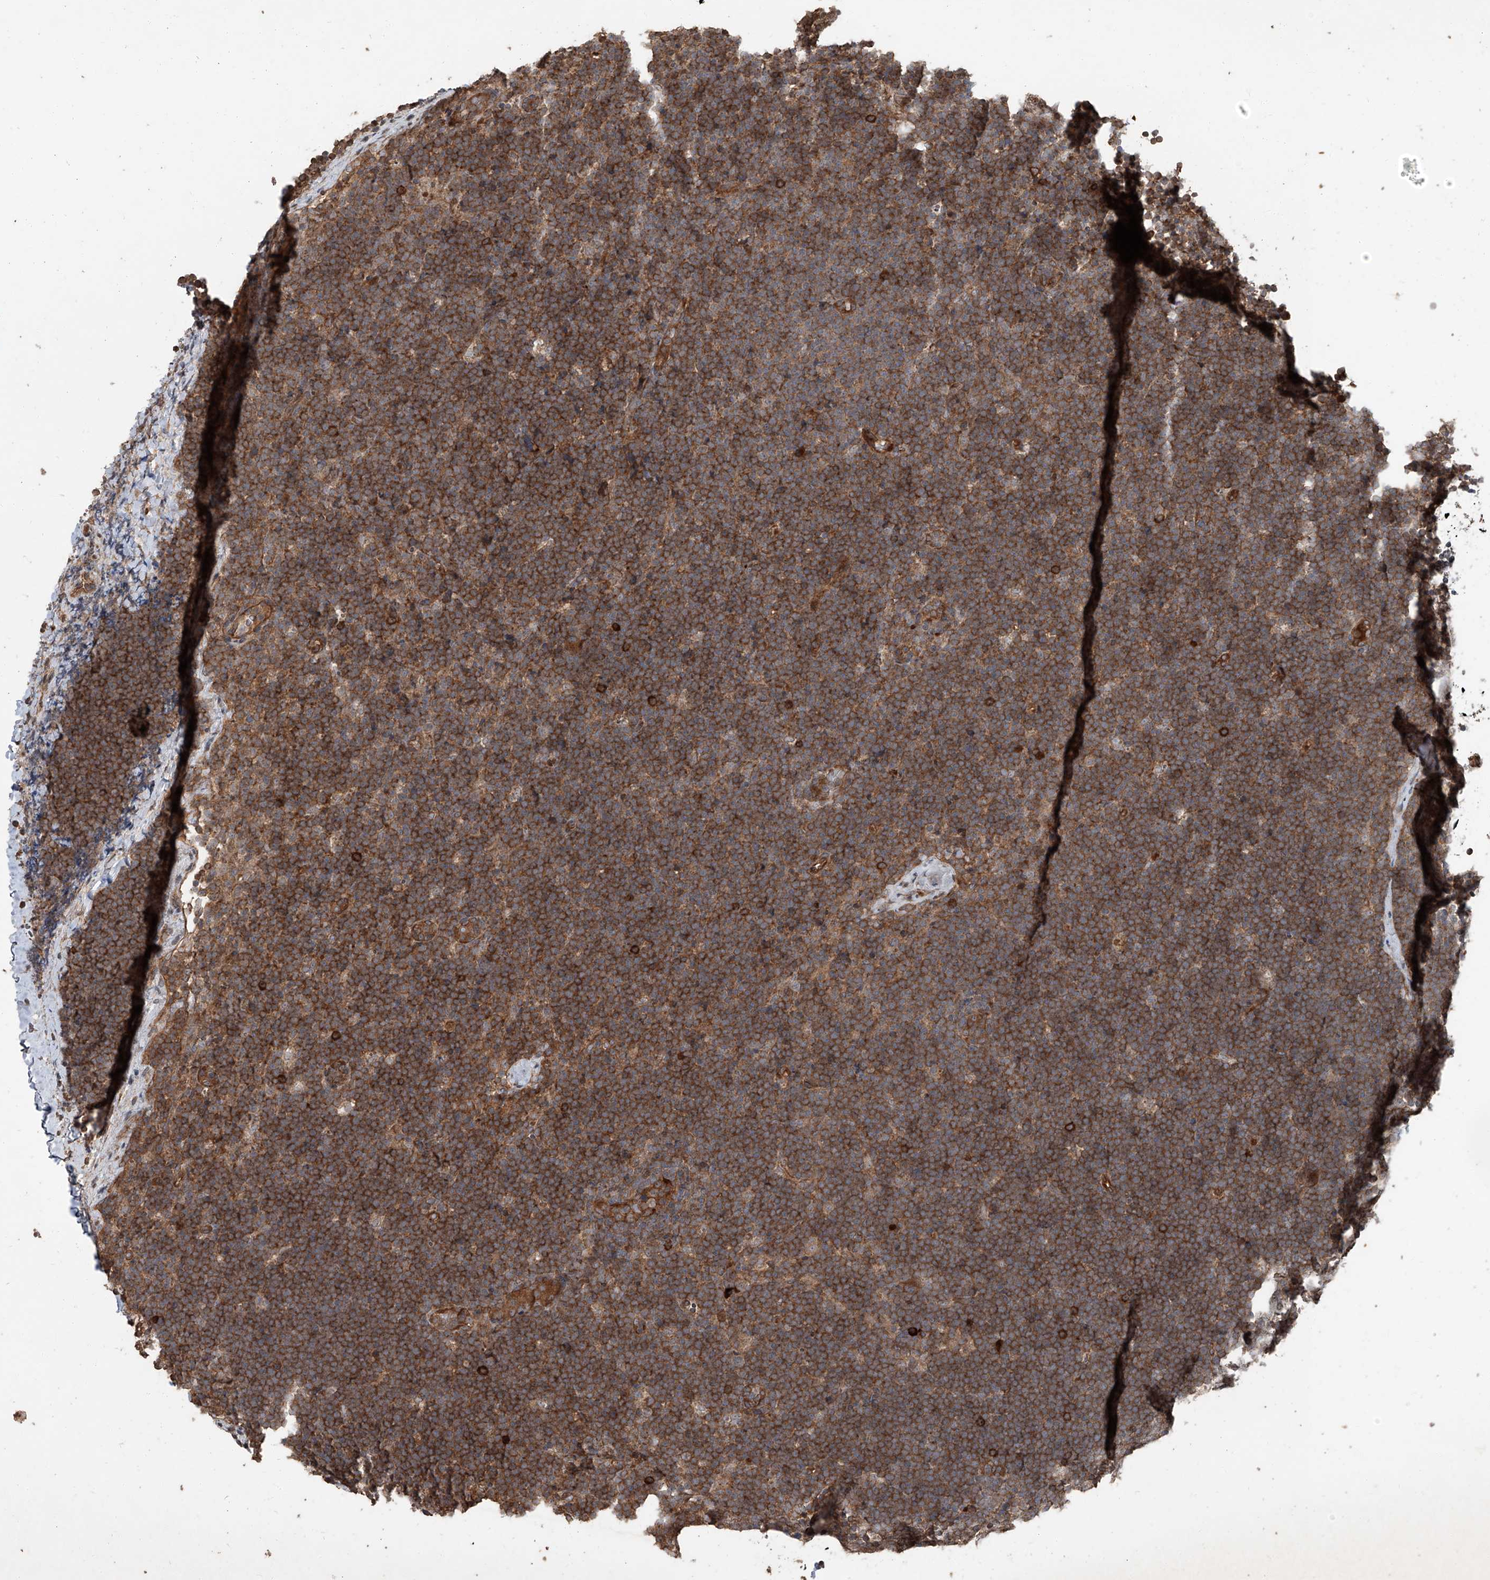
{"staining": {"intensity": "strong", "quantity": ">75%", "location": "cytoplasmic/membranous"}, "tissue": "lymphoma", "cell_type": "Tumor cells", "image_type": "cancer", "snomed": [{"axis": "morphology", "description": "Malignant lymphoma, non-Hodgkin's type, High grade"}, {"axis": "topography", "description": "Lymph node"}], "caption": "IHC photomicrograph of neoplastic tissue: lymphoma stained using IHC shows high levels of strong protein expression localized specifically in the cytoplasmic/membranous of tumor cells, appearing as a cytoplasmic/membranous brown color.", "gene": "CCN1", "patient": {"sex": "male", "age": 13}}